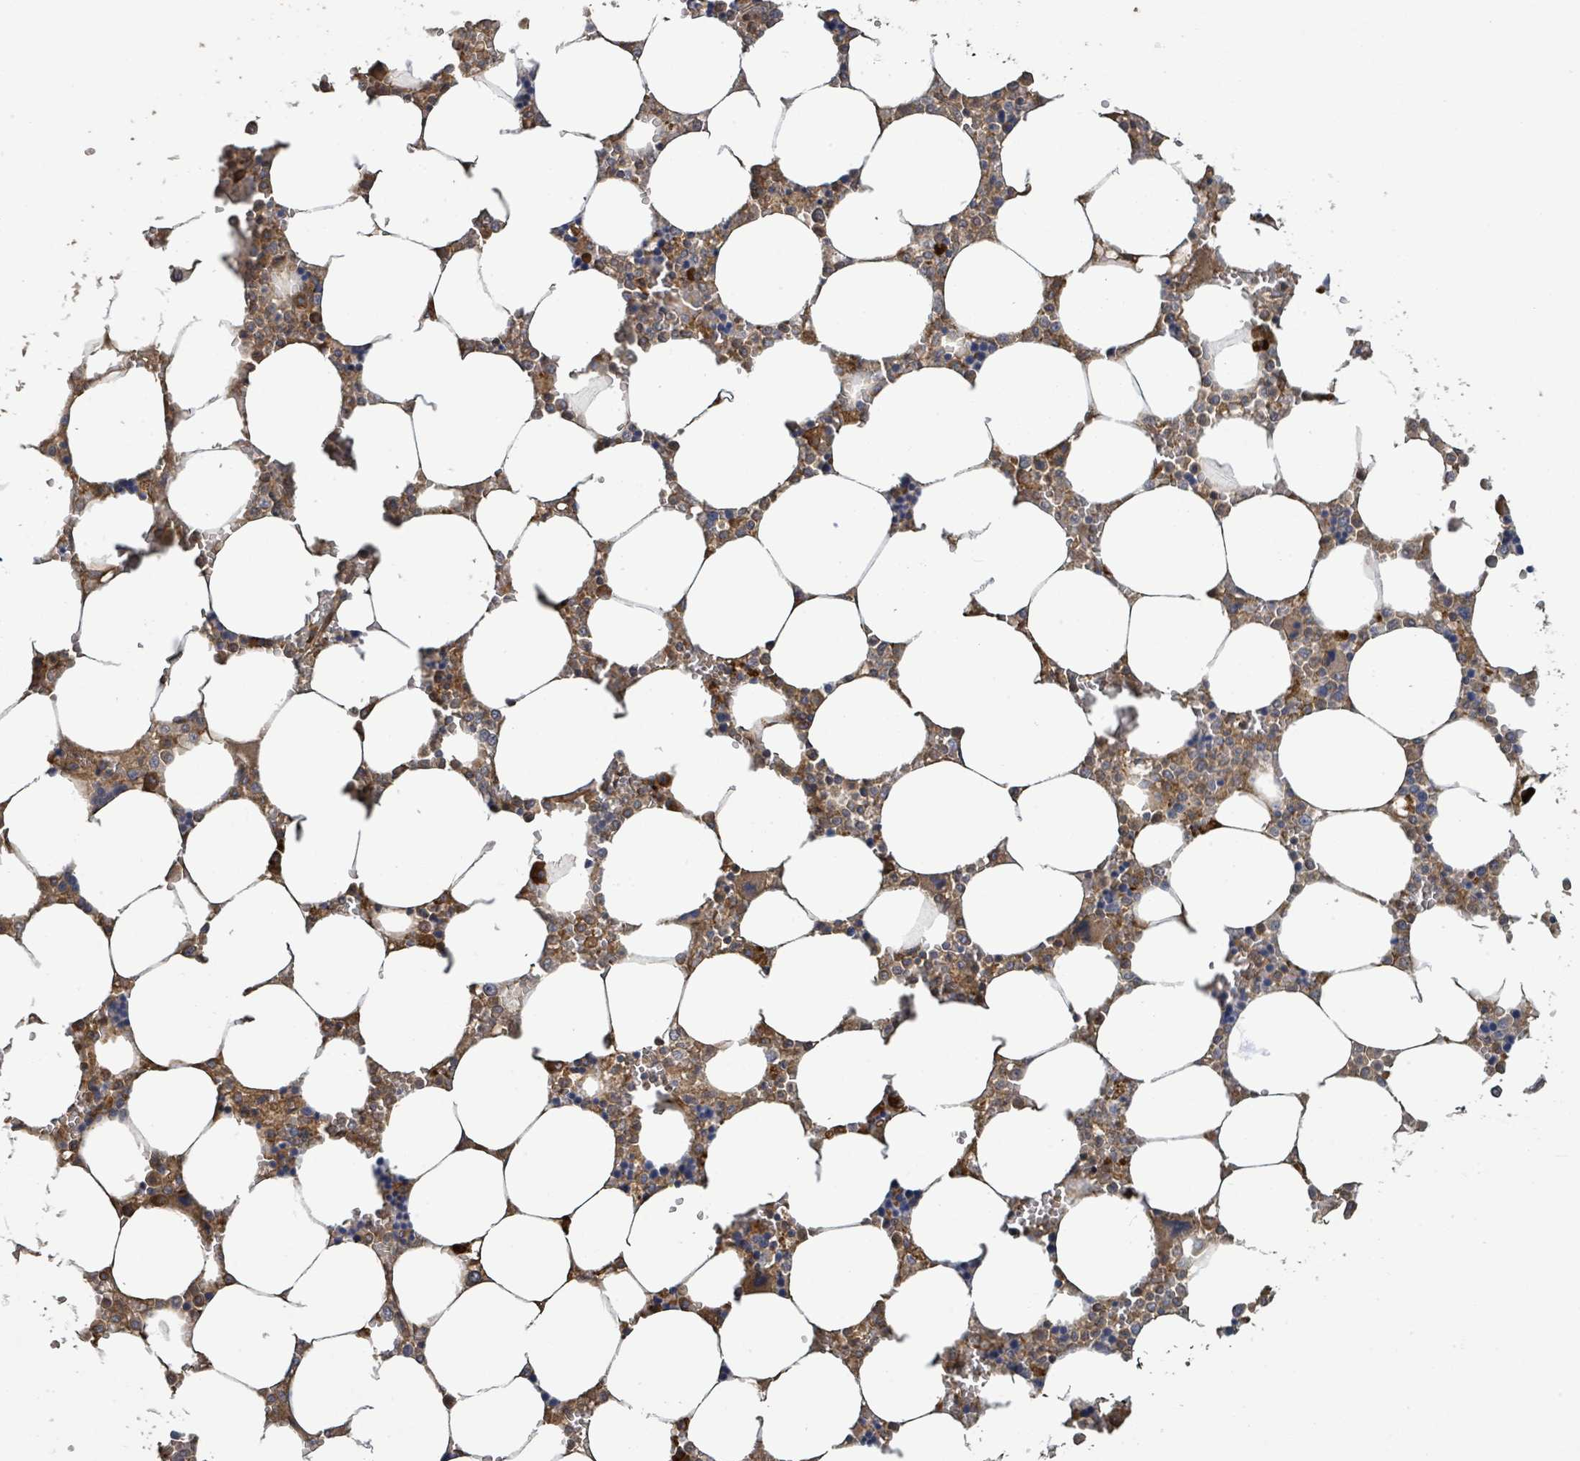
{"staining": {"intensity": "strong", "quantity": "<25%", "location": "cytoplasmic/membranous"}, "tissue": "bone marrow", "cell_type": "Hematopoietic cells", "image_type": "normal", "snomed": [{"axis": "morphology", "description": "Normal tissue, NOS"}, {"axis": "topography", "description": "Bone marrow"}], "caption": "The micrograph exhibits staining of benign bone marrow, revealing strong cytoplasmic/membranous protein staining (brown color) within hematopoietic cells.", "gene": "STARD4", "patient": {"sex": "male", "age": 64}}